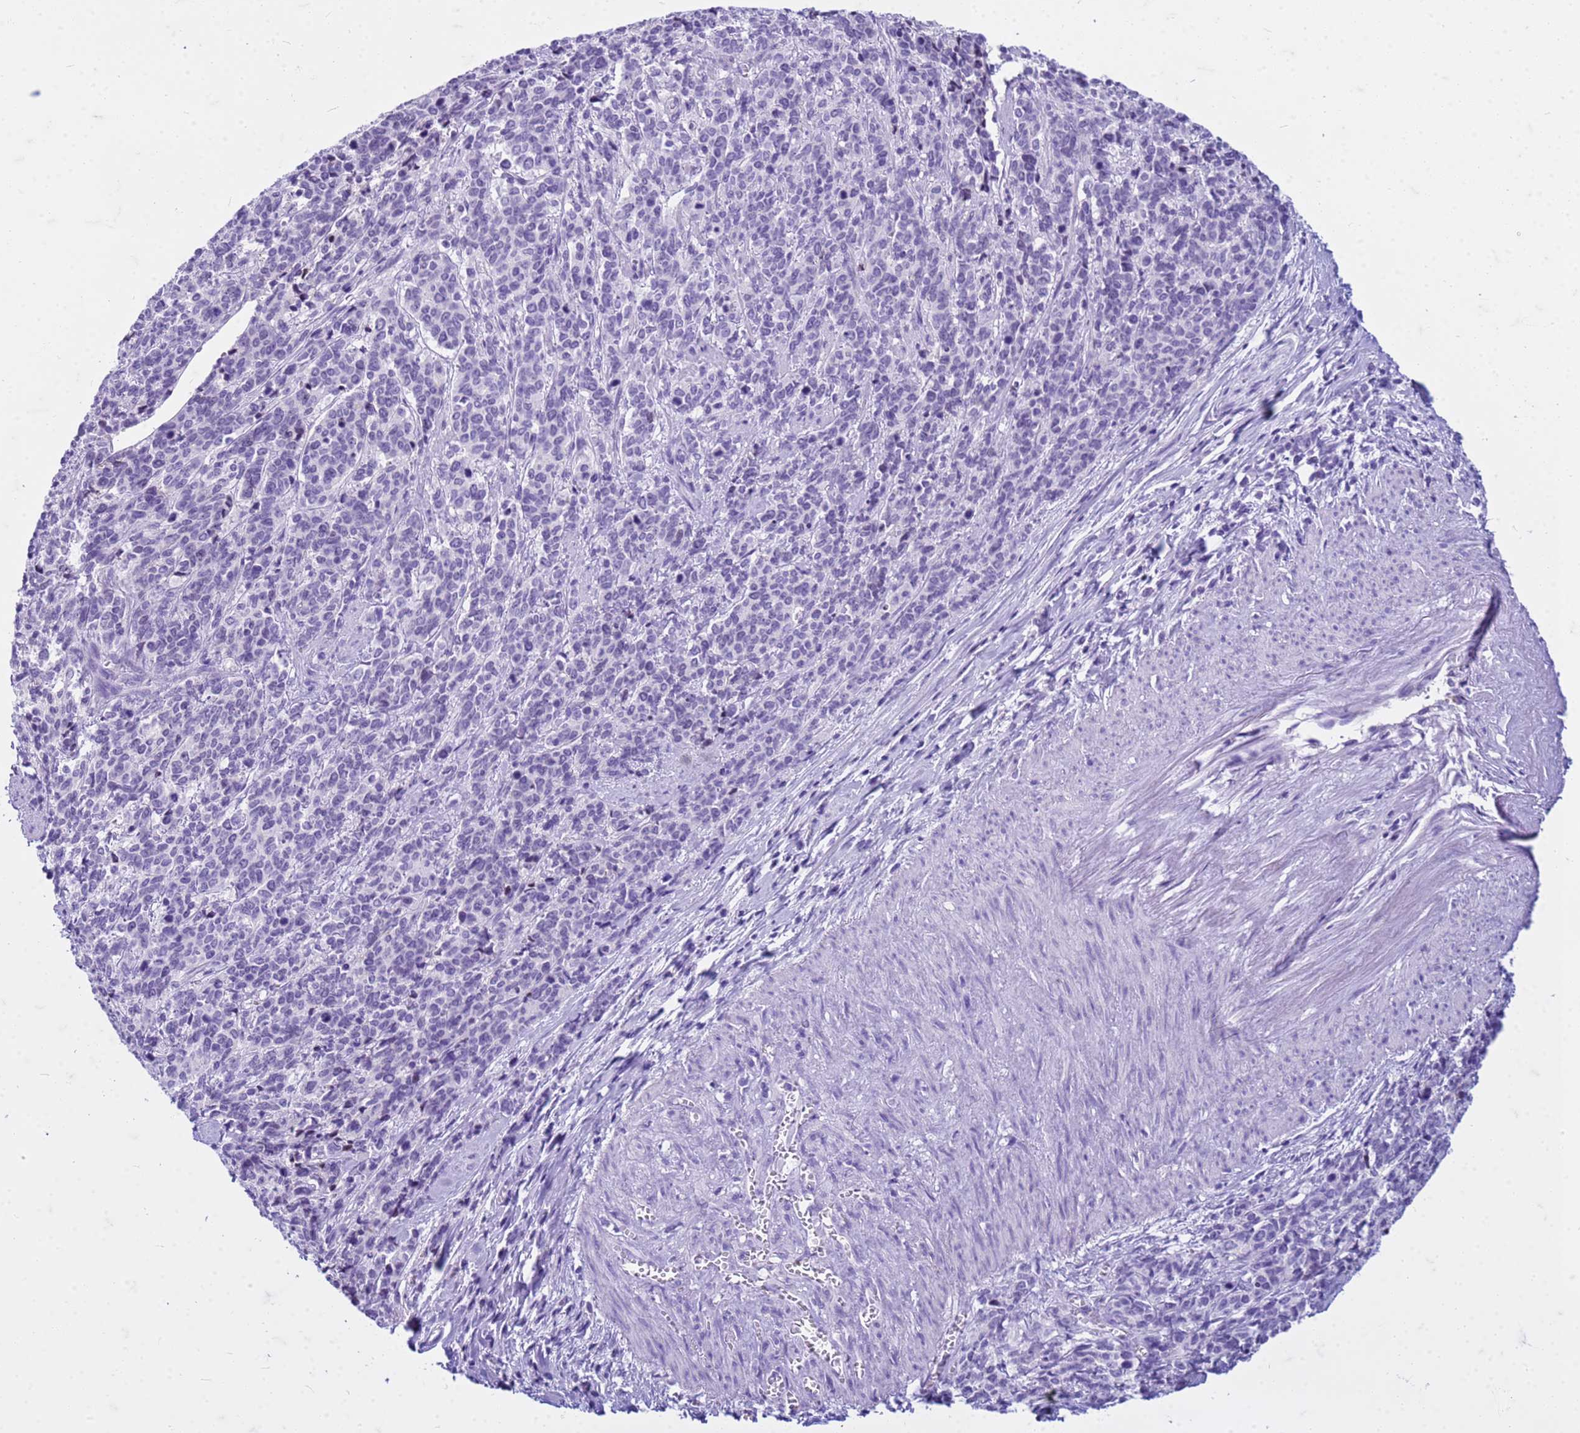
{"staining": {"intensity": "negative", "quantity": "none", "location": "none"}, "tissue": "cervical cancer", "cell_type": "Tumor cells", "image_type": "cancer", "snomed": [{"axis": "morphology", "description": "Squamous cell carcinoma, NOS"}, {"axis": "topography", "description": "Cervix"}], "caption": "DAB (3,3'-diaminobenzidine) immunohistochemical staining of cervical cancer (squamous cell carcinoma) shows no significant staining in tumor cells.", "gene": "CFAP100", "patient": {"sex": "female", "age": 60}}